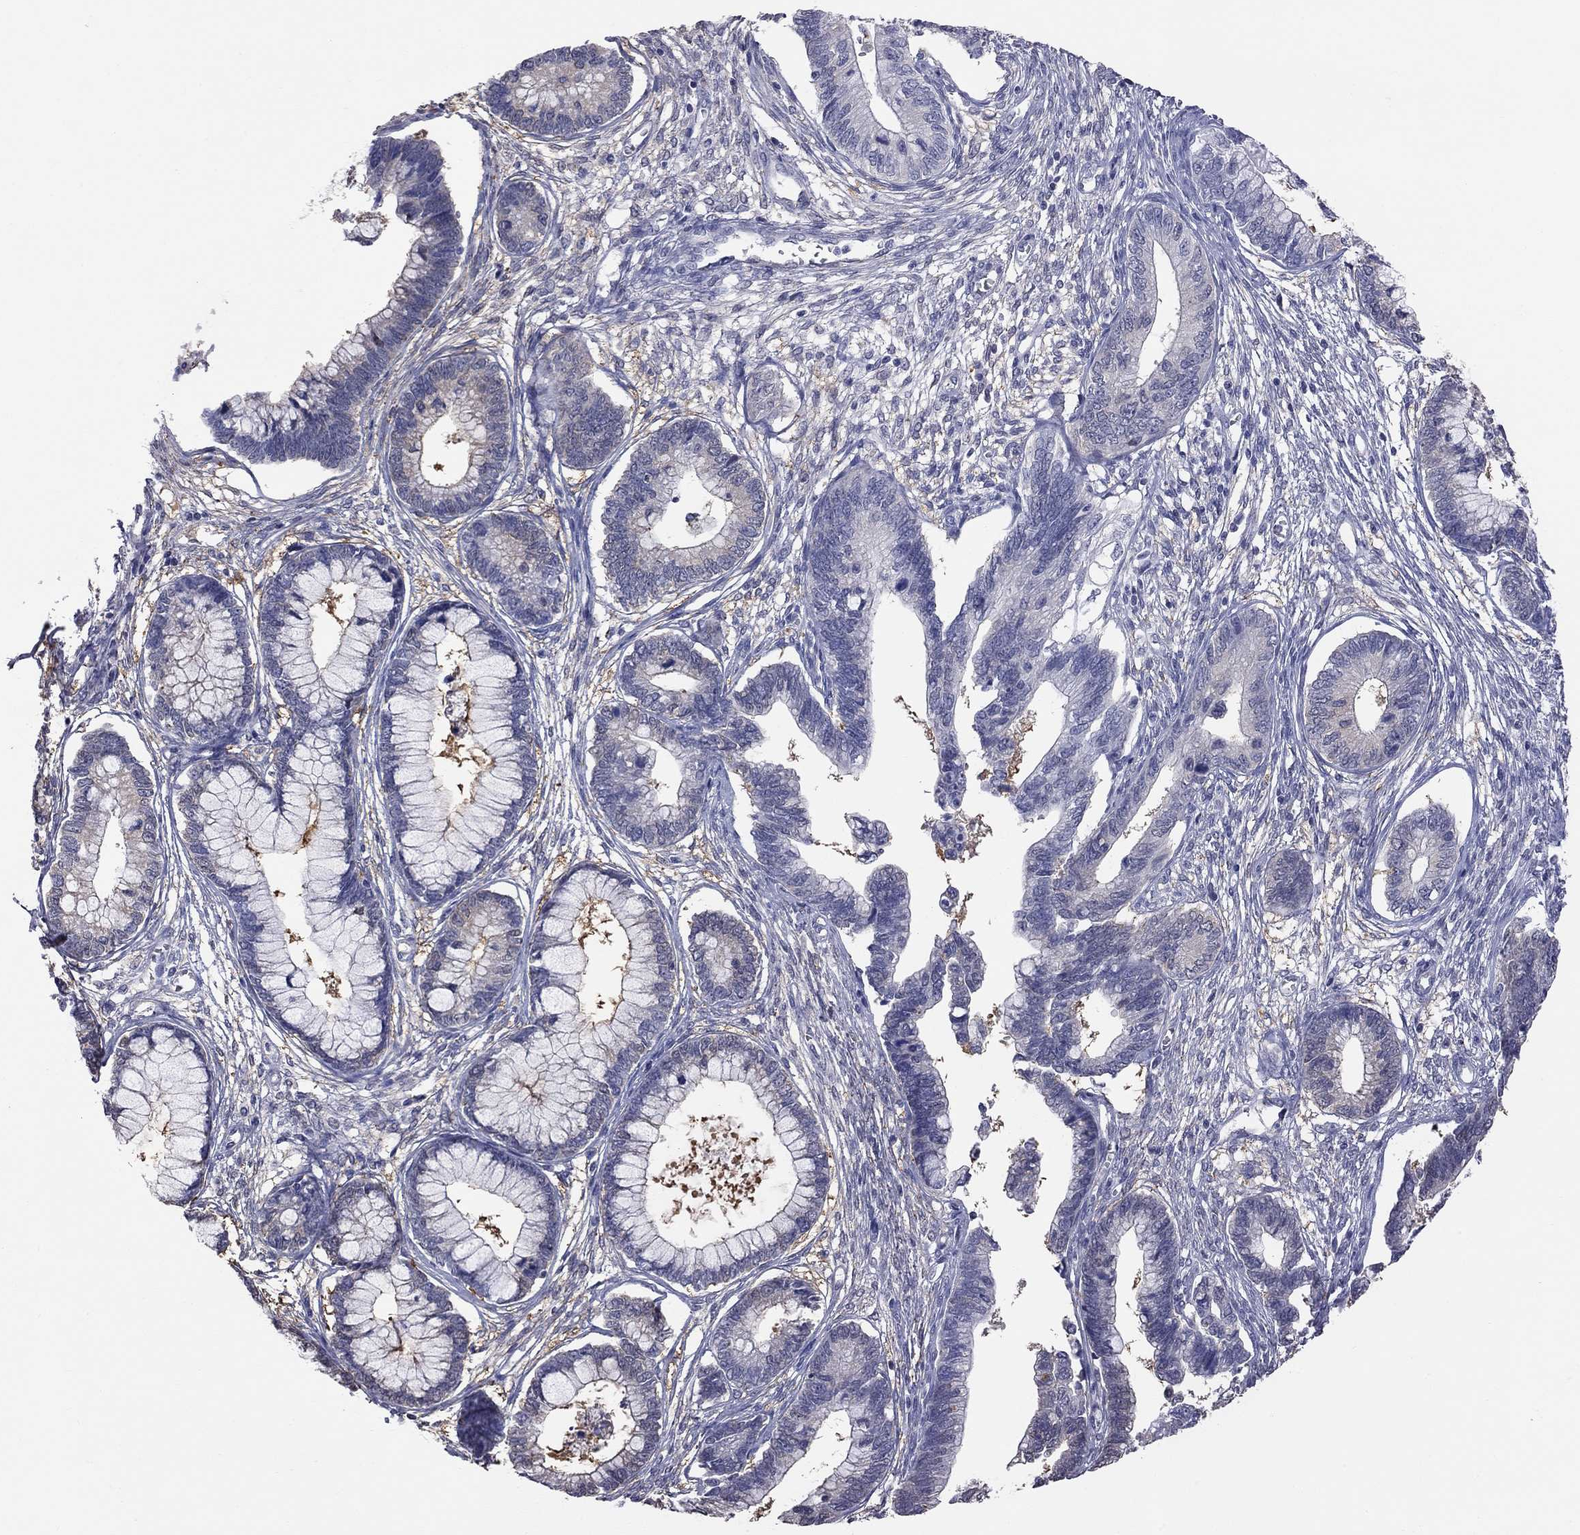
{"staining": {"intensity": "negative", "quantity": "none", "location": "none"}, "tissue": "cervical cancer", "cell_type": "Tumor cells", "image_type": "cancer", "snomed": [{"axis": "morphology", "description": "Adenocarcinoma, NOS"}, {"axis": "topography", "description": "Cervix"}], "caption": "A high-resolution image shows immunohistochemistry staining of cervical adenocarcinoma, which exhibits no significant expression in tumor cells.", "gene": "HYLS1", "patient": {"sex": "female", "age": 44}}